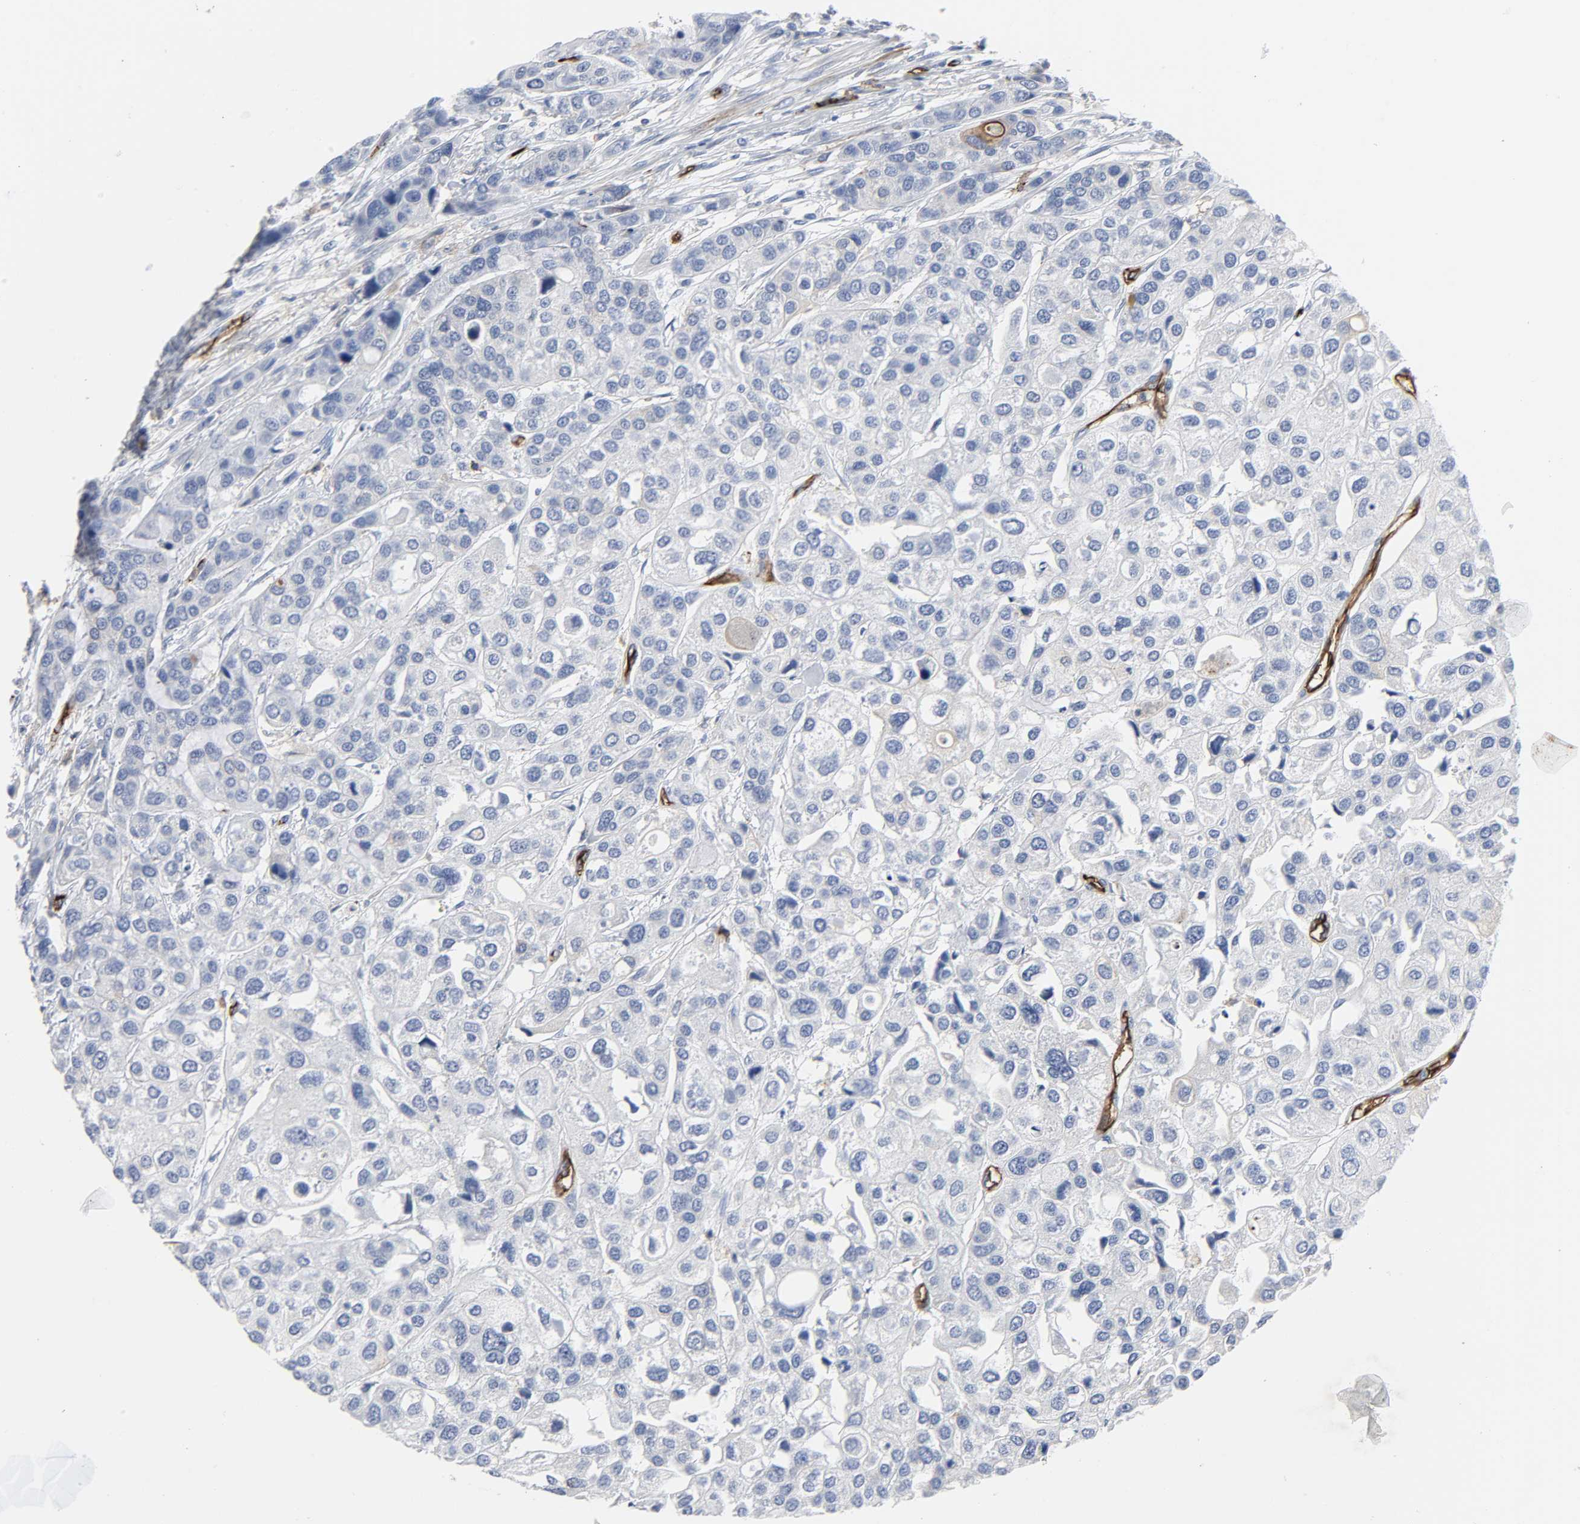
{"staining": {"intensity": "negative", "quantity": "none", "location": "none"}, "tissue": "urothelial cancer", "cell_type": "Tumor cells", "image_type": "cancer", "snomed": [{"axis": "morphology", "description": "Urothelial carcinoma, High grade"}, {"axis": "topography", "description": "Urinary bladder"}], "caption": "Histopathology image shows no protein positivity in tumor cells of high-grade urothelial carcinoma tissue.", "gene": "PECAM1", "patient": {"sex": "female", "age": 64}}